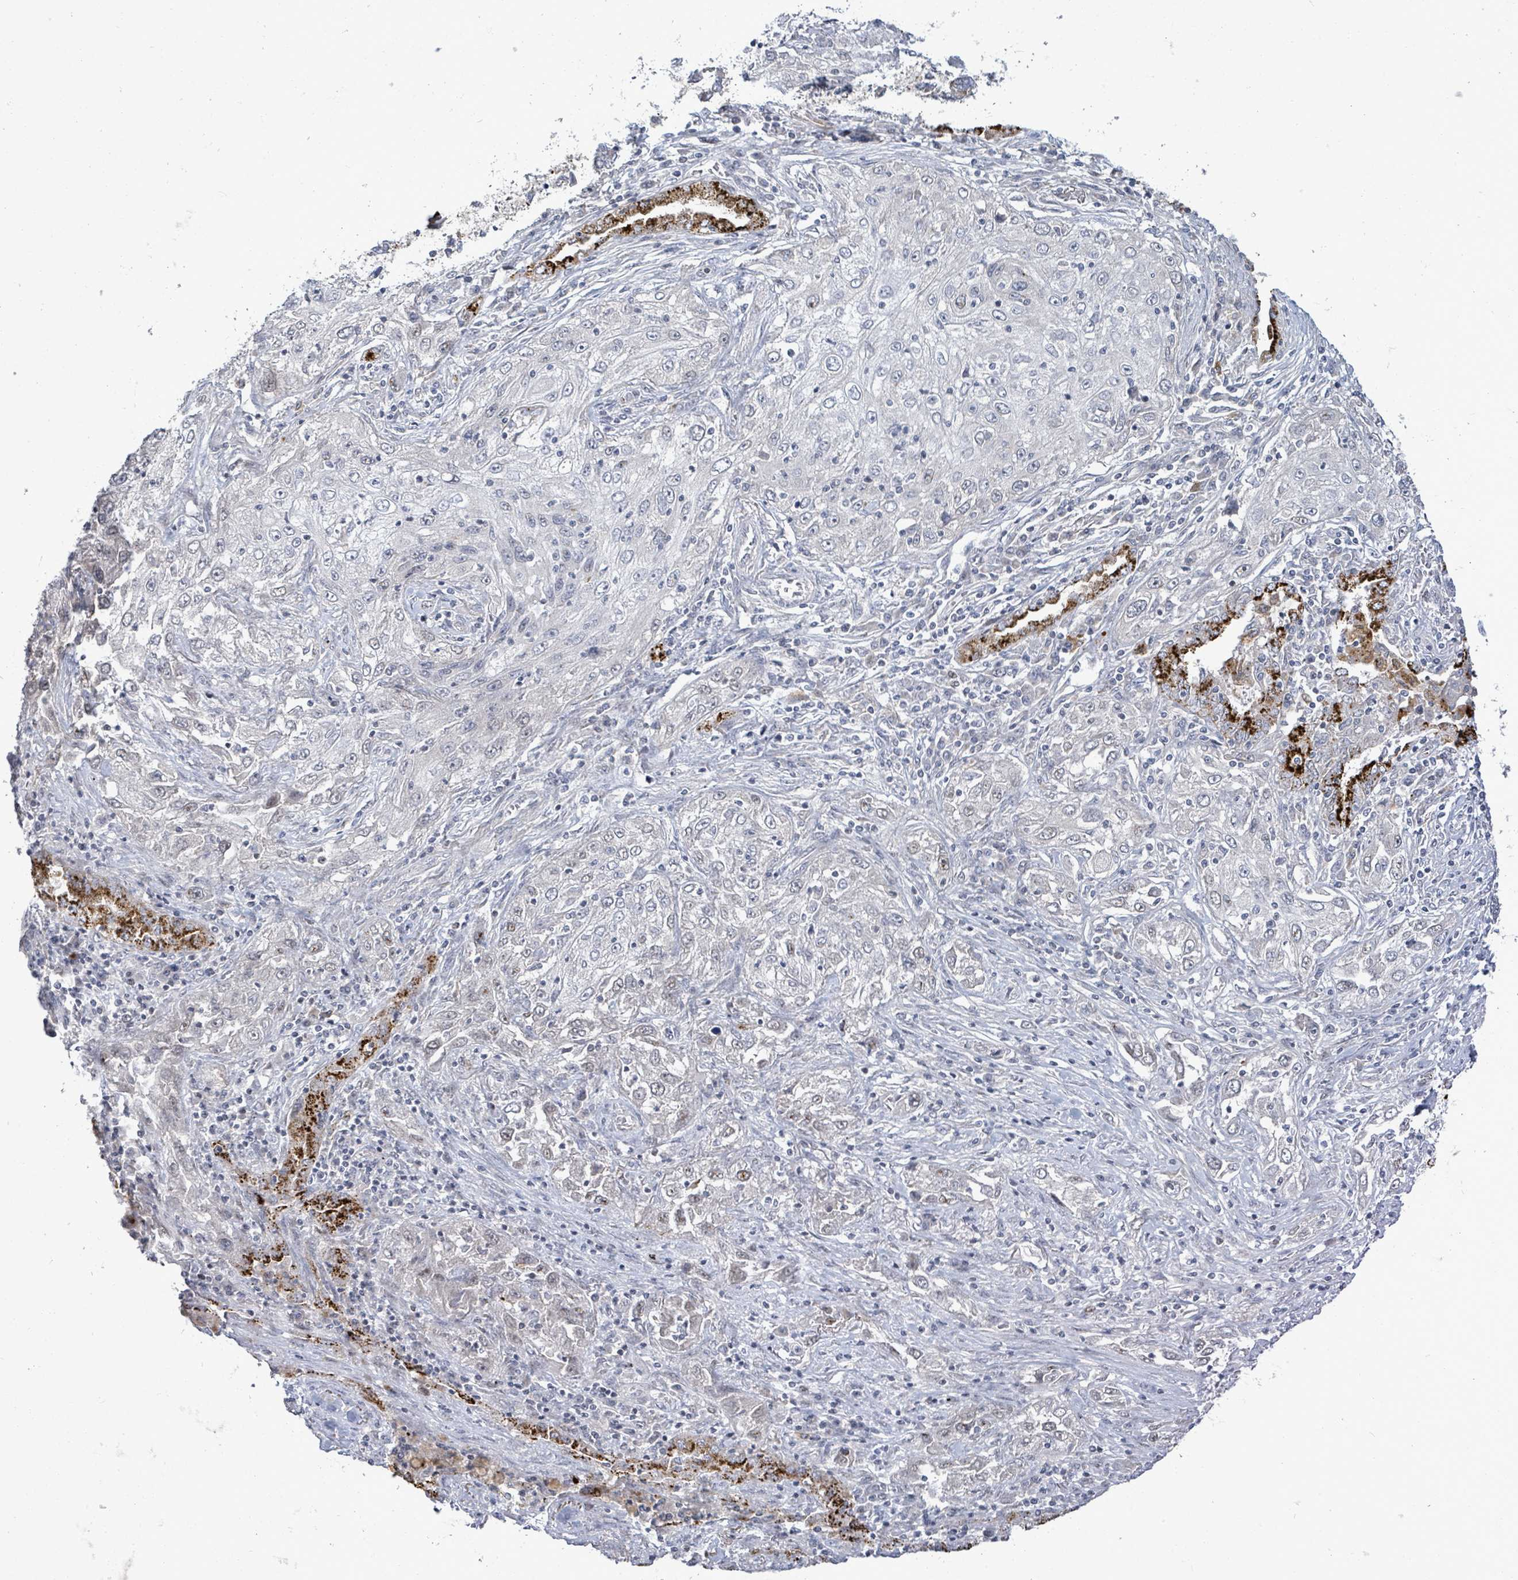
{"staining": {"intensity": "weak", "quantity": "<25%", "location": "nuclear"}, "tissue": "lung cancer", "cell_type": "Tumor cells", "image_type": "cancer", "snomed": [{"axis": "morphology", "description": "Squamous cell carcinoma, NOS"}, {"axis": "topography", "description": "Lung"}], "caption": "Immunohistochemistry of human lung squamous cell carcinoma demonstrates no staining in tumor cells.", "gene": "ZFPM1", "patient": {"sex": "female", "age": 69}}